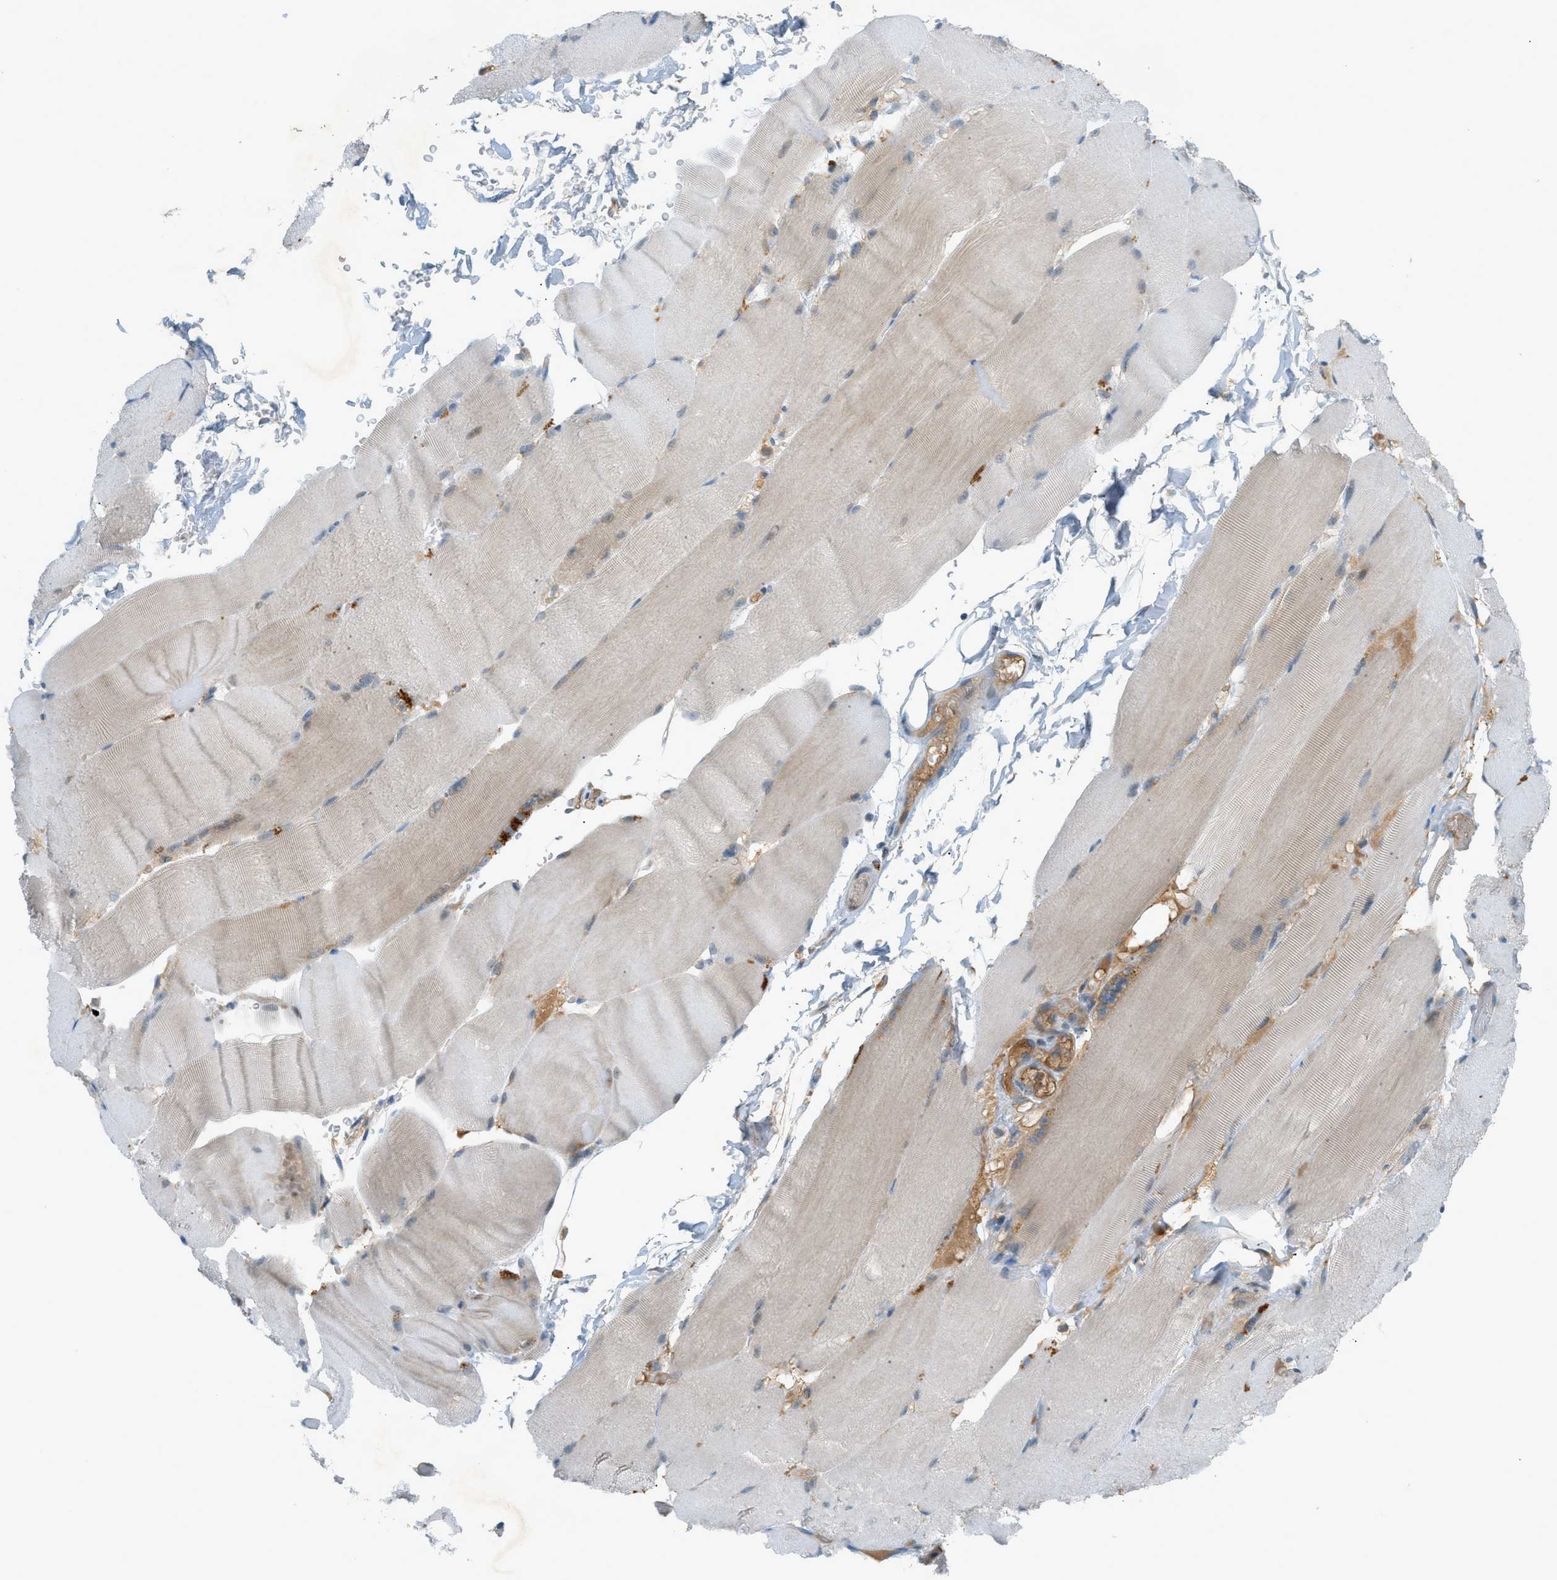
{"staining": {"intensity": "weak", "quantity": "25%-75%", "location": "cytoplasmic/membranous"}, "tissue": "skeletal muscle", "cell_type": "Myocytes", "image_type": "normal", "snomed": [{"axis": "morphology", "description": "Normal tissue, NOS"}, {"axis": "topography", "description": "Skin"}, {"axis": "topography", "description": "Skeletal muscle"}], "caption": "An IHC histopathology image of benign tissue is shown. Protein staining in brown labels weak cytoplasmic/membranous positivity in skeletal muscle within myocytes.", "gene": "DYRK1A", "patient": {"sex": "male", "age": 83}}